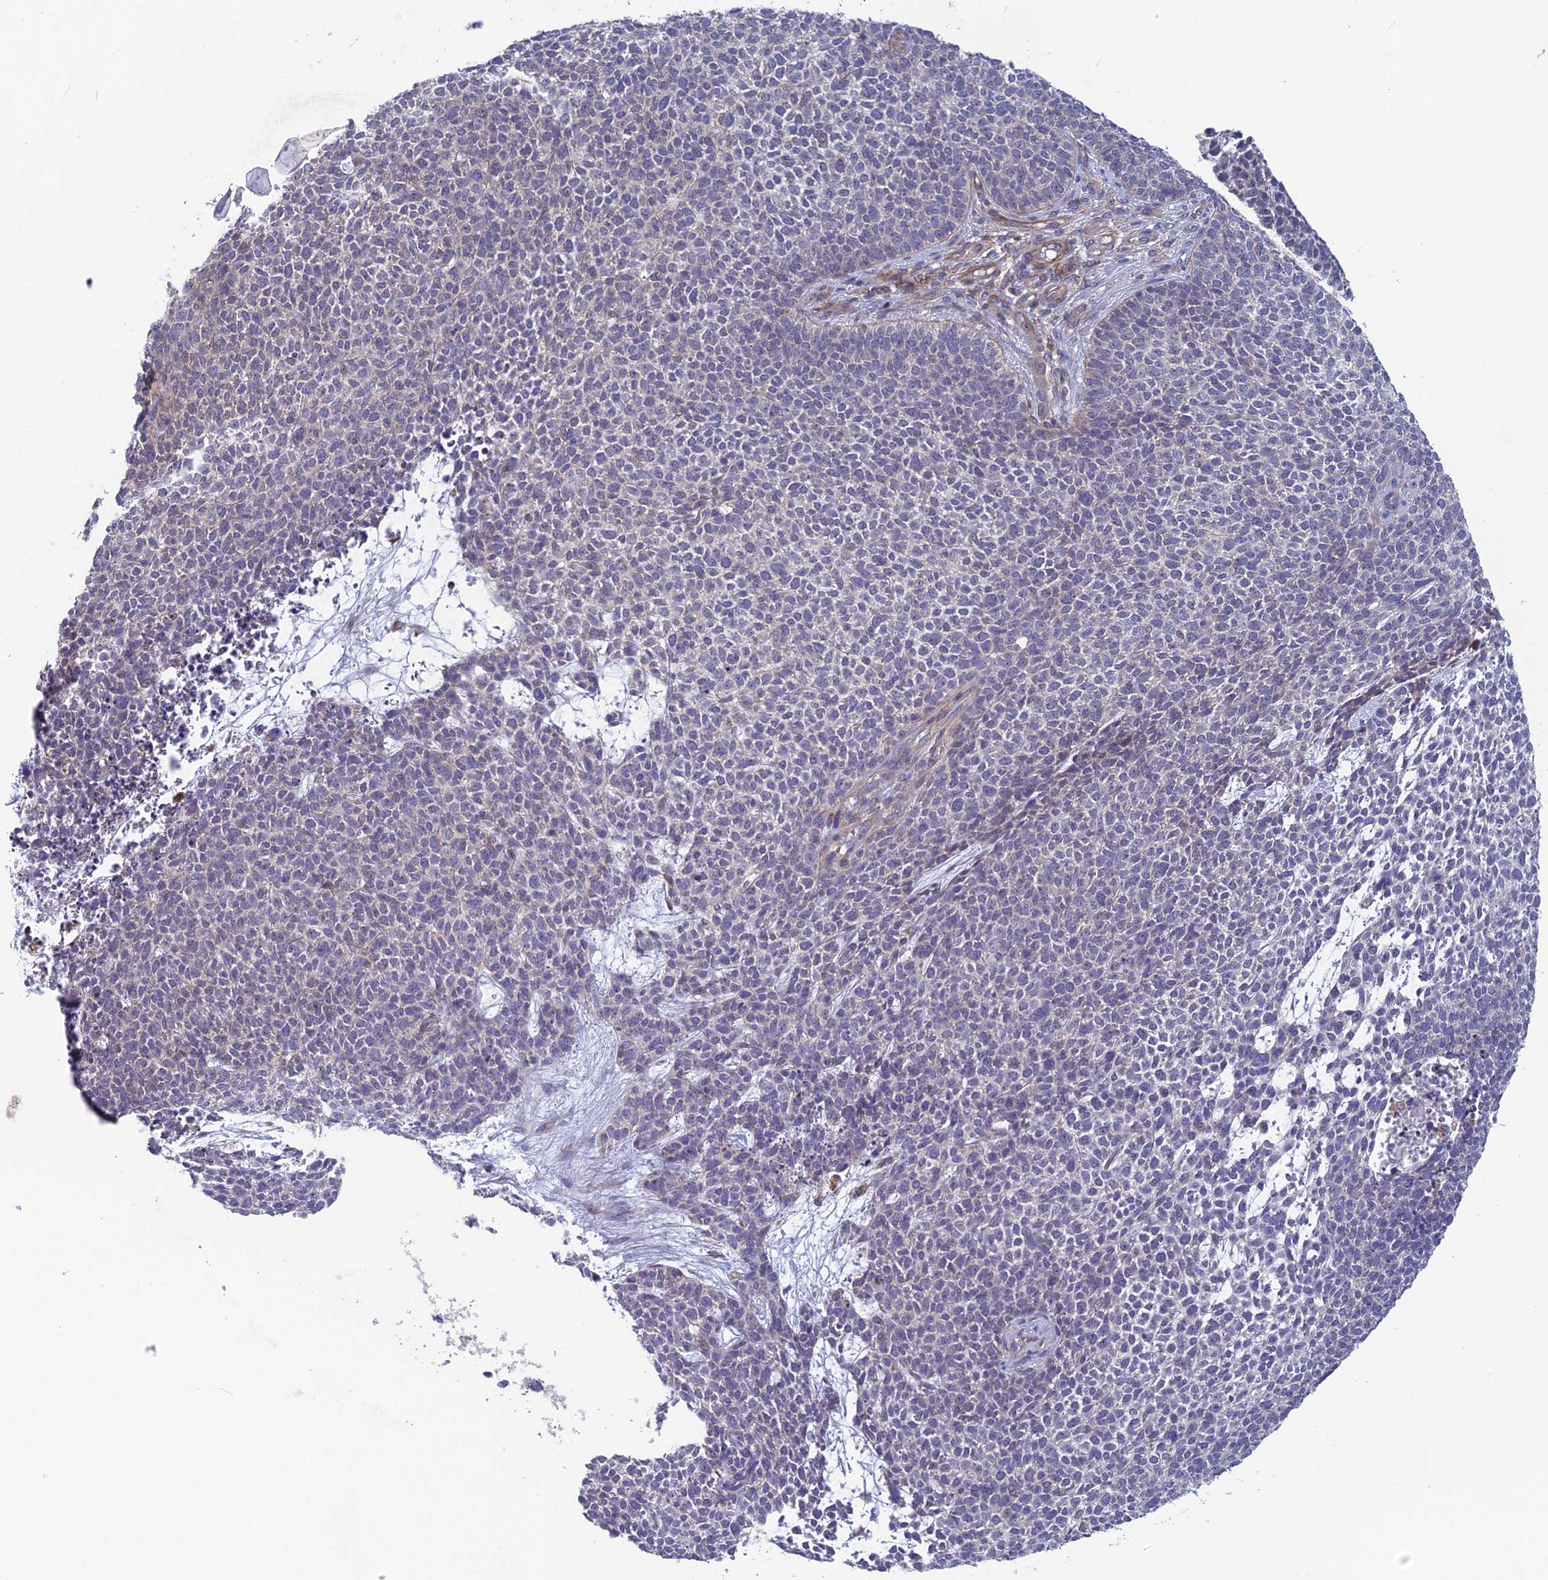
{"staining": {"intensity": "negative", "quantity": "none", "location": "none"}, "tissue": "skin cancer", "cell_type": "Tumor cells", "image_type": "cancer", "snomed": [{"axis": "morphology", "description": "Basal cell carcinoma"}, {"axis": "topography", "description": "Skin"}], "caption": "The image shows no significant expression in tumor cells of basal cell carcinoma (skin).", "gene": "BLTP2", "patient": {"sex": "female", "age": 84}}